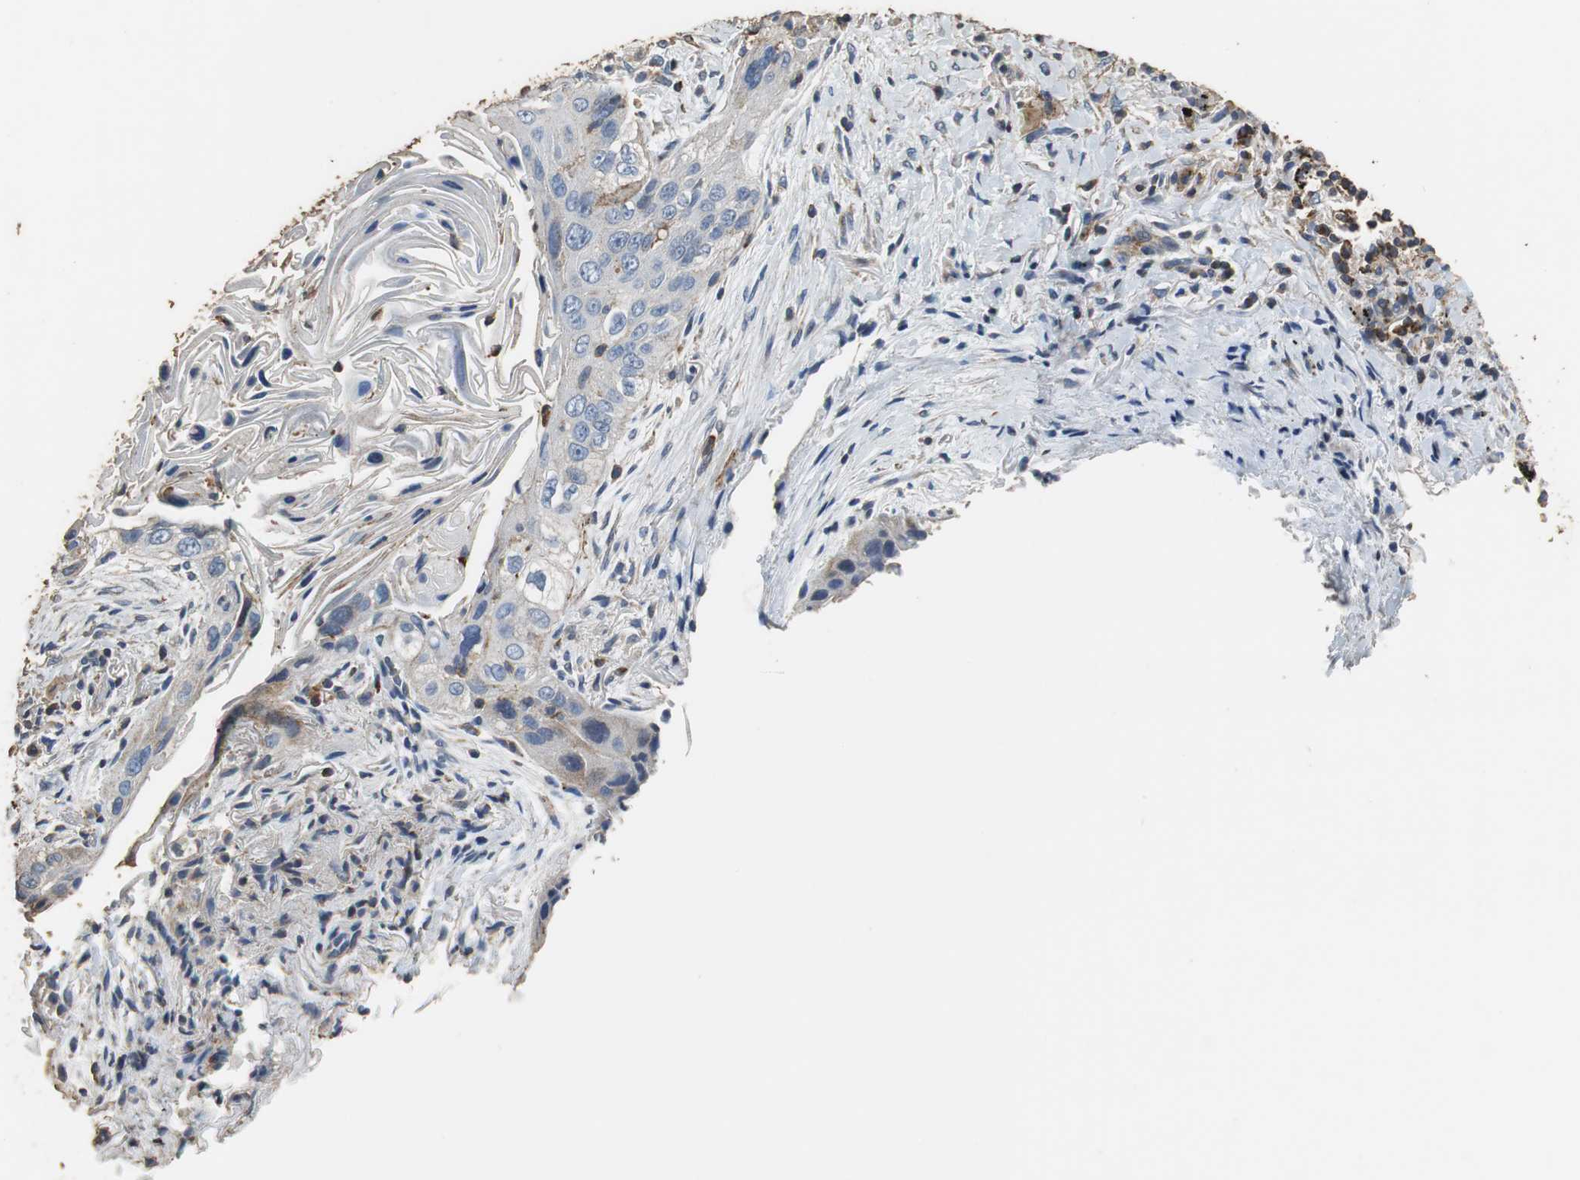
{"staining": {"intensity": "moderate", "quantity": "<25%", "location": "cytoplasmic/membranous"}, "tissue": "lung cancer", "cell_type": "Tumor cells", "image_type": "cancer", "snomed": [{"axis": "morphology", "description": "Squamous cell carcinoma, NOS"}, {"axis": "topography", "description": "Lung"}], "caption": "Human lung cancer (squamous cell carcinoma) stained for a protein (brown) shows moderate cytoplasmic/membranous positive expression in approximately <25% of tumor cells.", "gene": "PRKRA", "patient": {"sex": "female", "age": 67}}